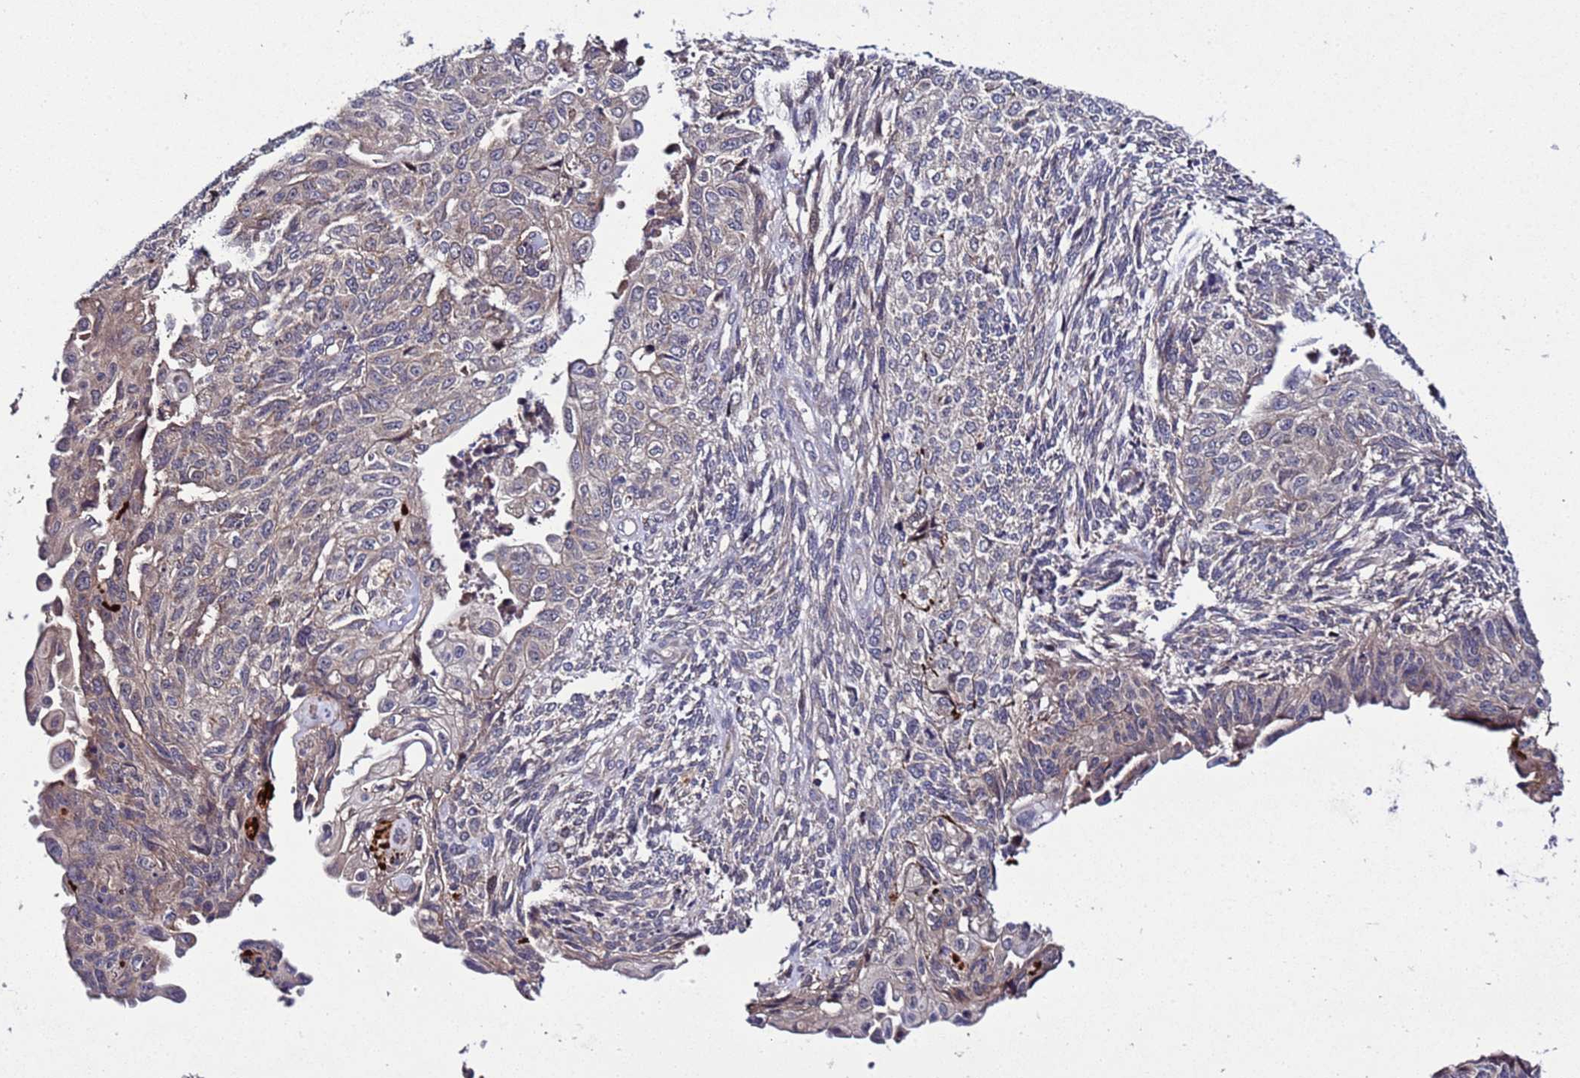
{"staining": {"intensity": "weak", "quantity": "25%-75%", "location": "cytoplasmic/membranous"}, "tissue": "endometrial cancer", "cell_type": "Tumor cells", "image_type": "cancer", "snomed": [{"axis": "morphology", "description": "Adenocarcinoma, NOS"}, {"axis": "topography", "description": "Endometrium"}], "caption": "Immunohistochemistry of human endometrial adenocarcinoma exhibits low levels of weak cytoplasmic/membranous staining in approximately 25%-75% of tumor cells. Ihc stains the protein in brown and the nuclei are stained blue.", "gene": "PLXDC2", "patient": {"sex": "female", "age": 32}}